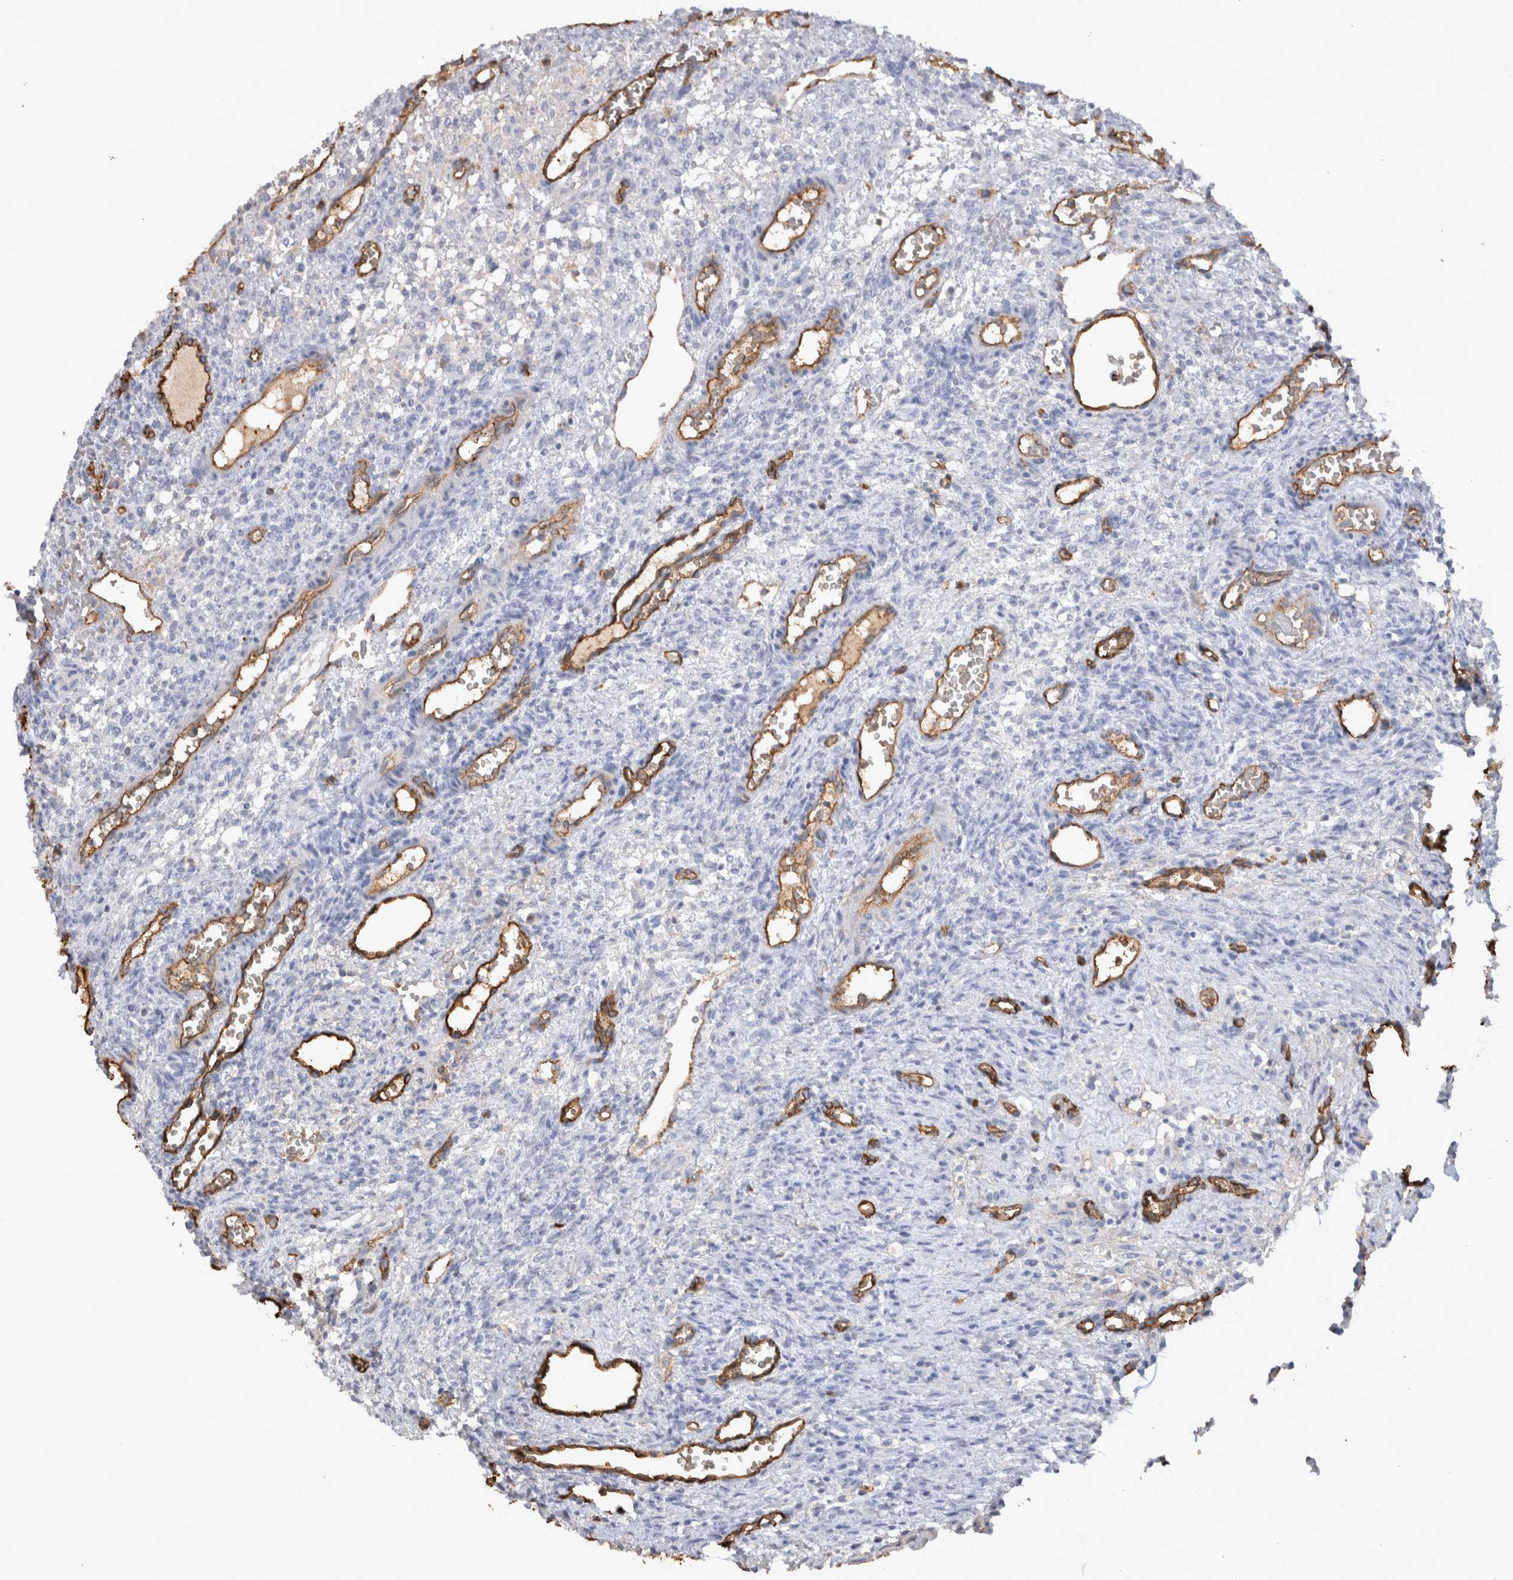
{"staining": {"intensity": "negative", "quantity": "none", "location": "none"}, "tissue": "ovary", "cell_type": "Ovarian stroma cells", "image_type": "normal", "snomed": [{"axis": "morphology", "description": "Normal tissue, NOS"}, {"axis": "topography", "description": "Ovary"}], "caption": "Human ovary stained for a protein using immunohistochemistry (IHC) exhibits no positivity in ovarian stroma cells.", "gene": "IL17RC", "patient": {"sex": "female", "age": 34}}